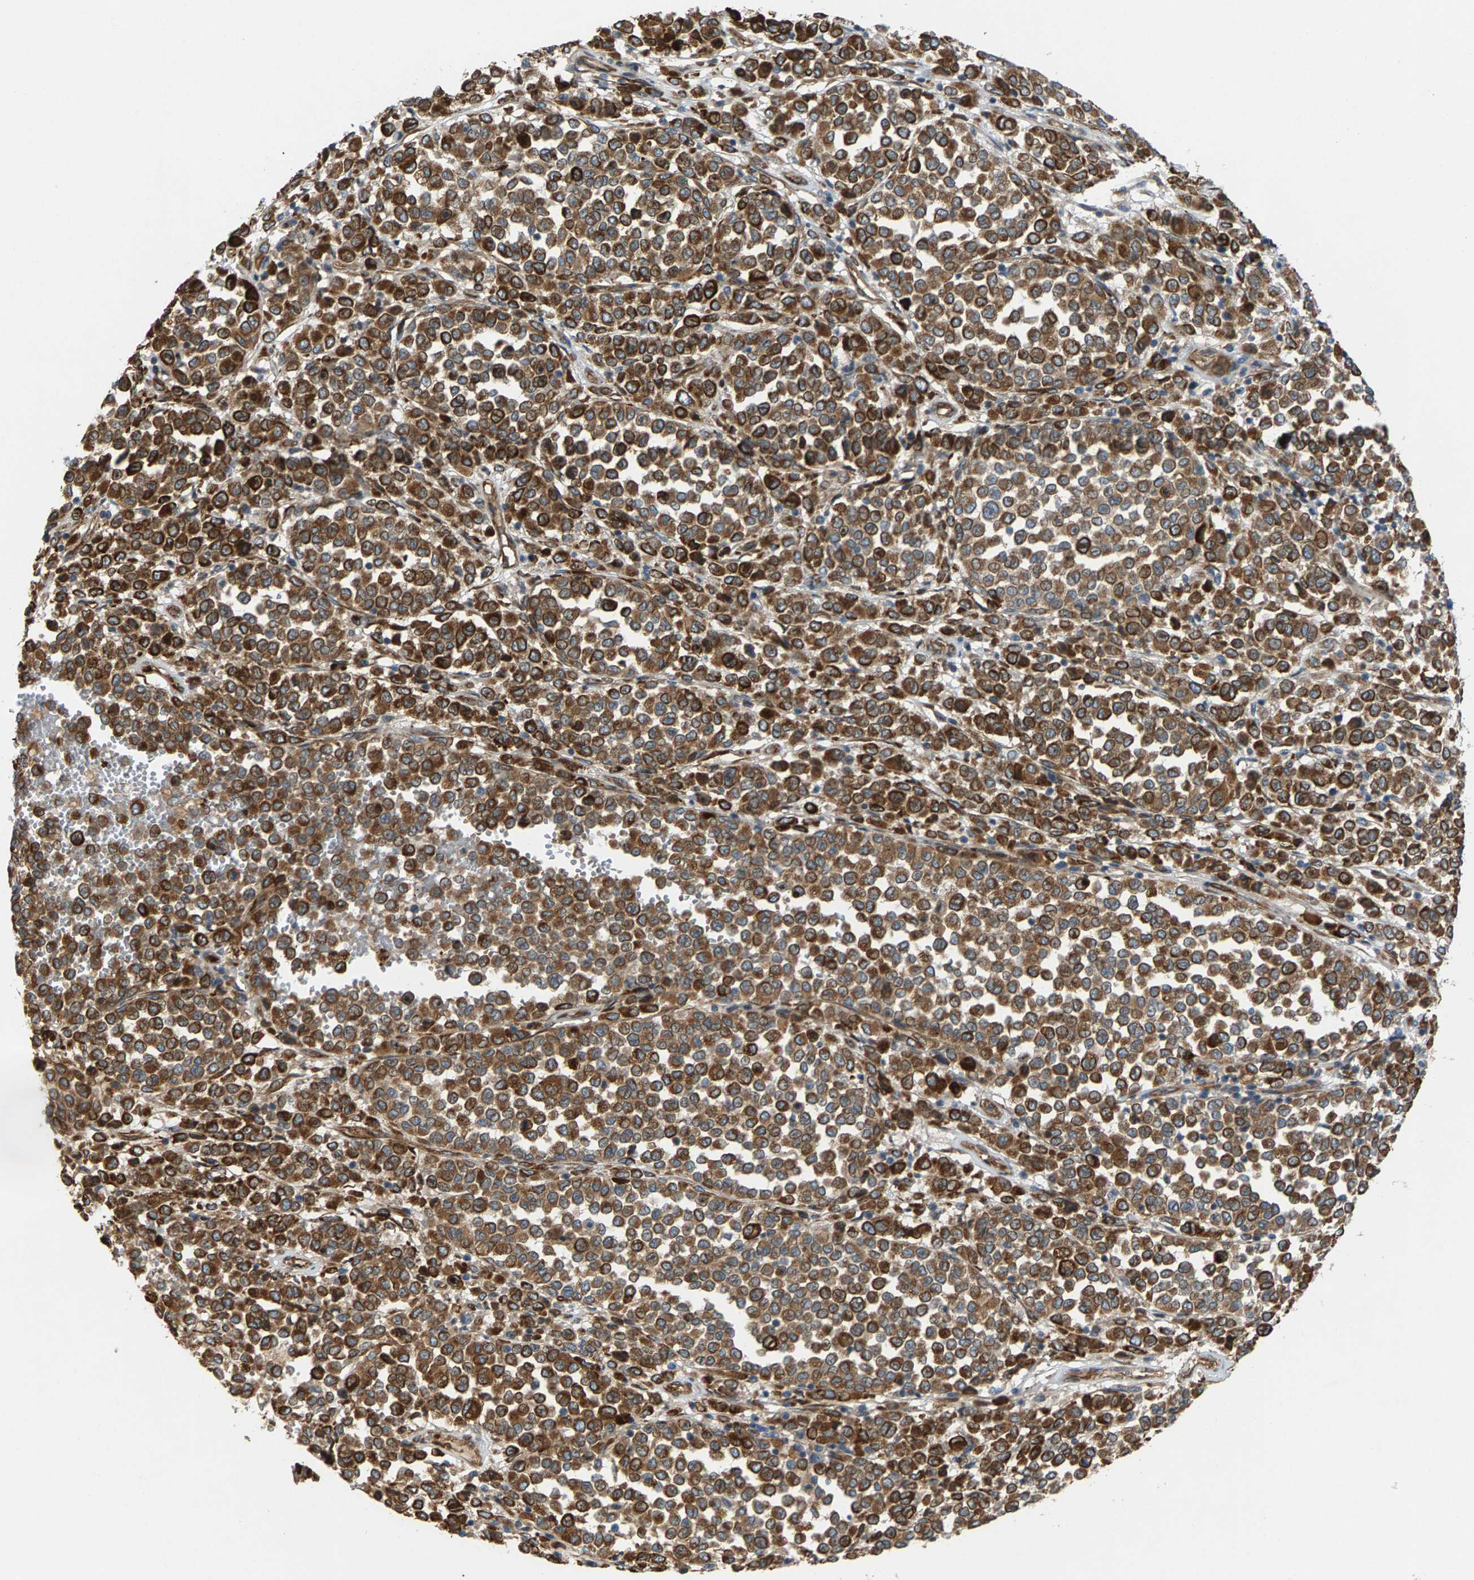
{"staining": {"intensity": "strong", "quantity": ">75%", "location": "cytoplasmic/membranous"}, "tissue": "melanoma", "cell_type": "Tumor cells", "image_type": "cancer", "snomed": [{"axis": "morphology", "description": "Malignant melanoma, Metastatic site"}, {"axis": "topography", "description": "Pancreas"}], "caption": "An image of malignant melanoma (metastatic site) stained for a protein displays strong cytoplasmic/membranous brown staining in tumor cells.", "gene": "PDCL", "patient": {"sex": "female", "age": 30}}